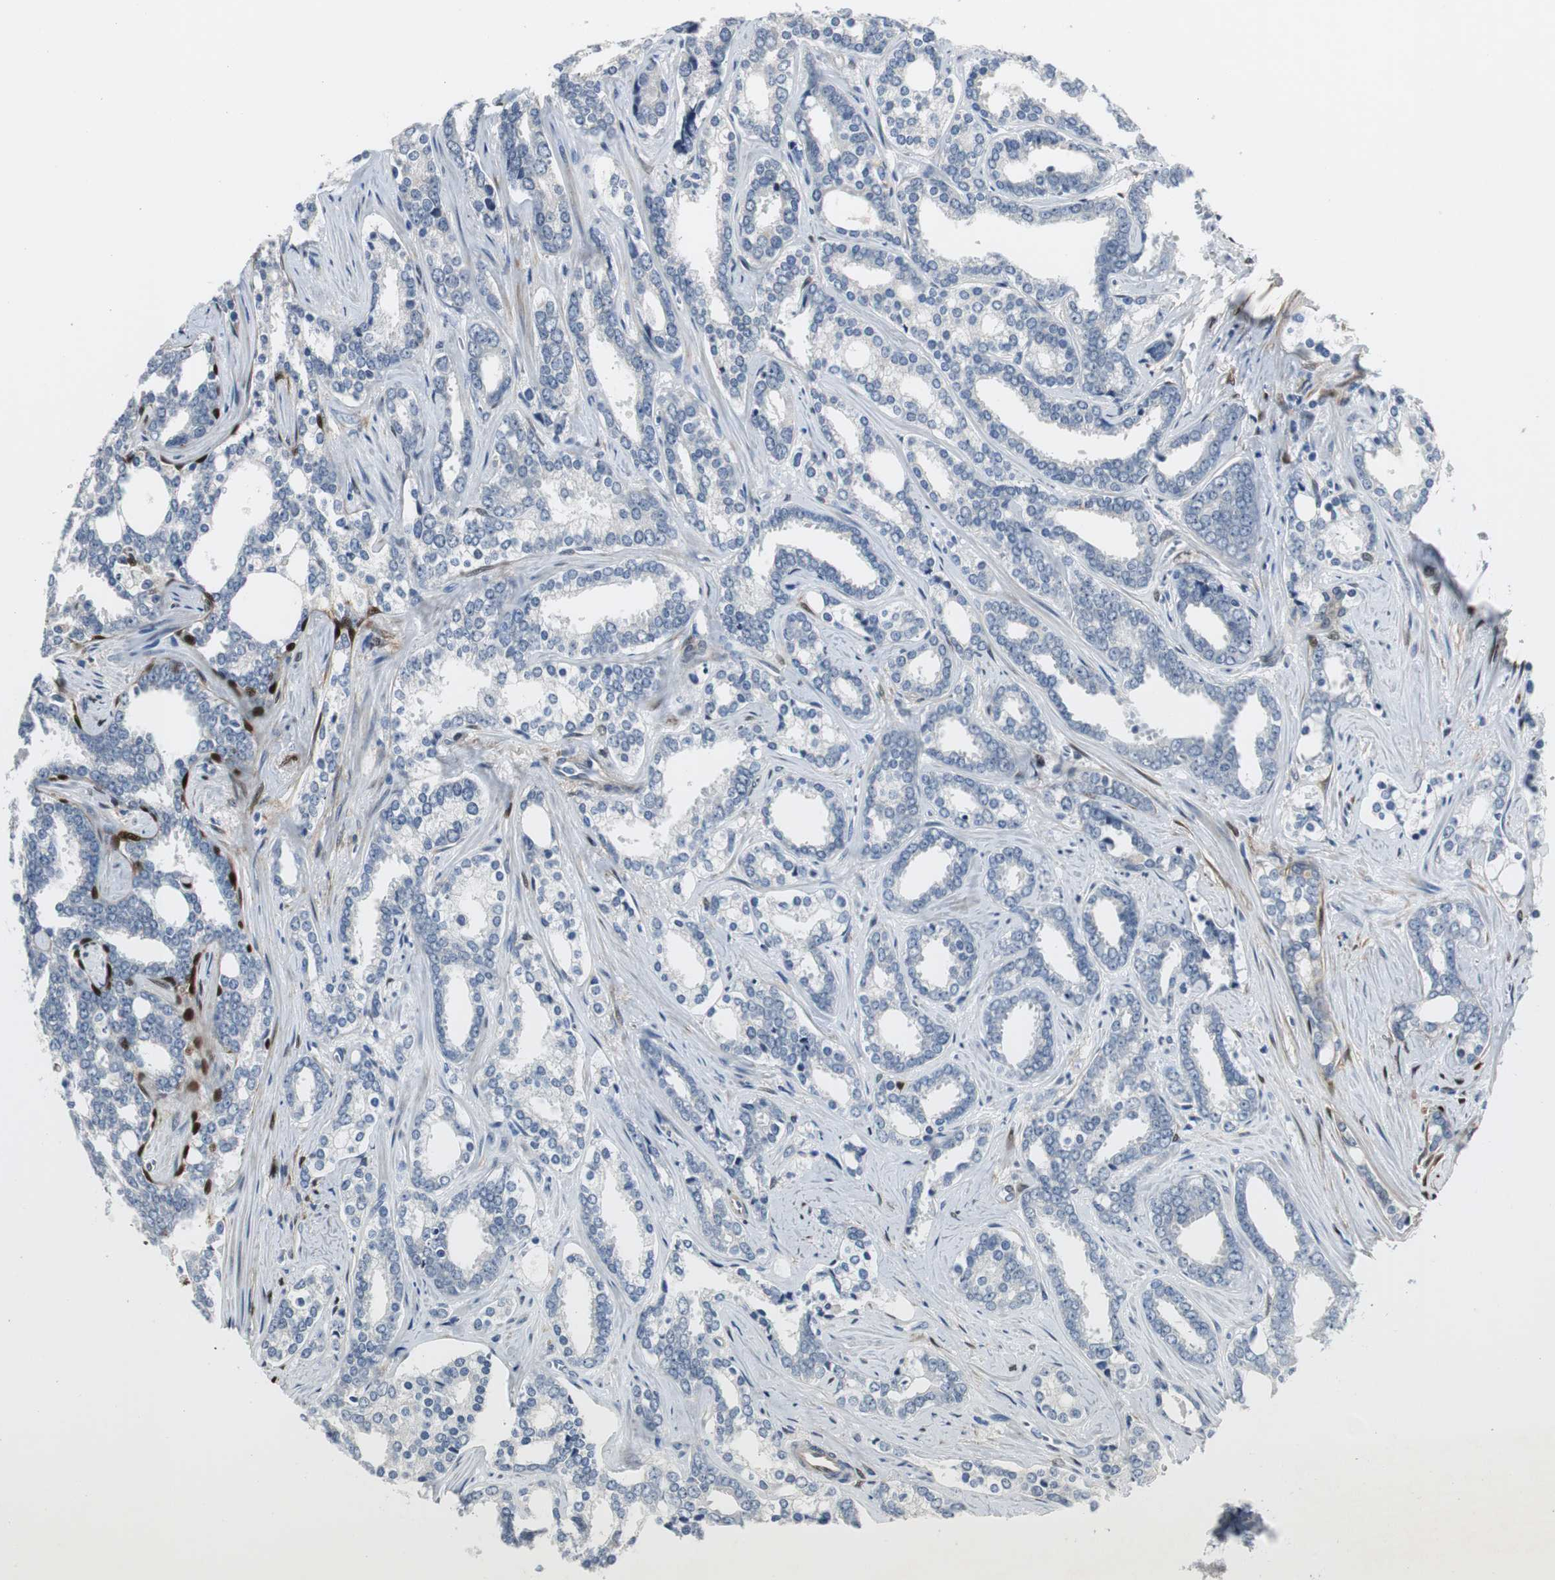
{"staining": {"intensity": "negative", "quantity": "none", "location": "none"}, "tissue": "prostate cancer", "cell_type": "Tumor cells", "image_type": "cancer", "snomed": [{"axis": "morphology", "description": "Adenocarcinoma, High grade"}, {"axis": "topography", "description": "Prostate"}], "caption": "Human prostate cancer stained for a protein using immunohistochemistry shows no expression in tumor cells.", "gene": "FHL2", "patient": {"sex": "male", "age": 67}}